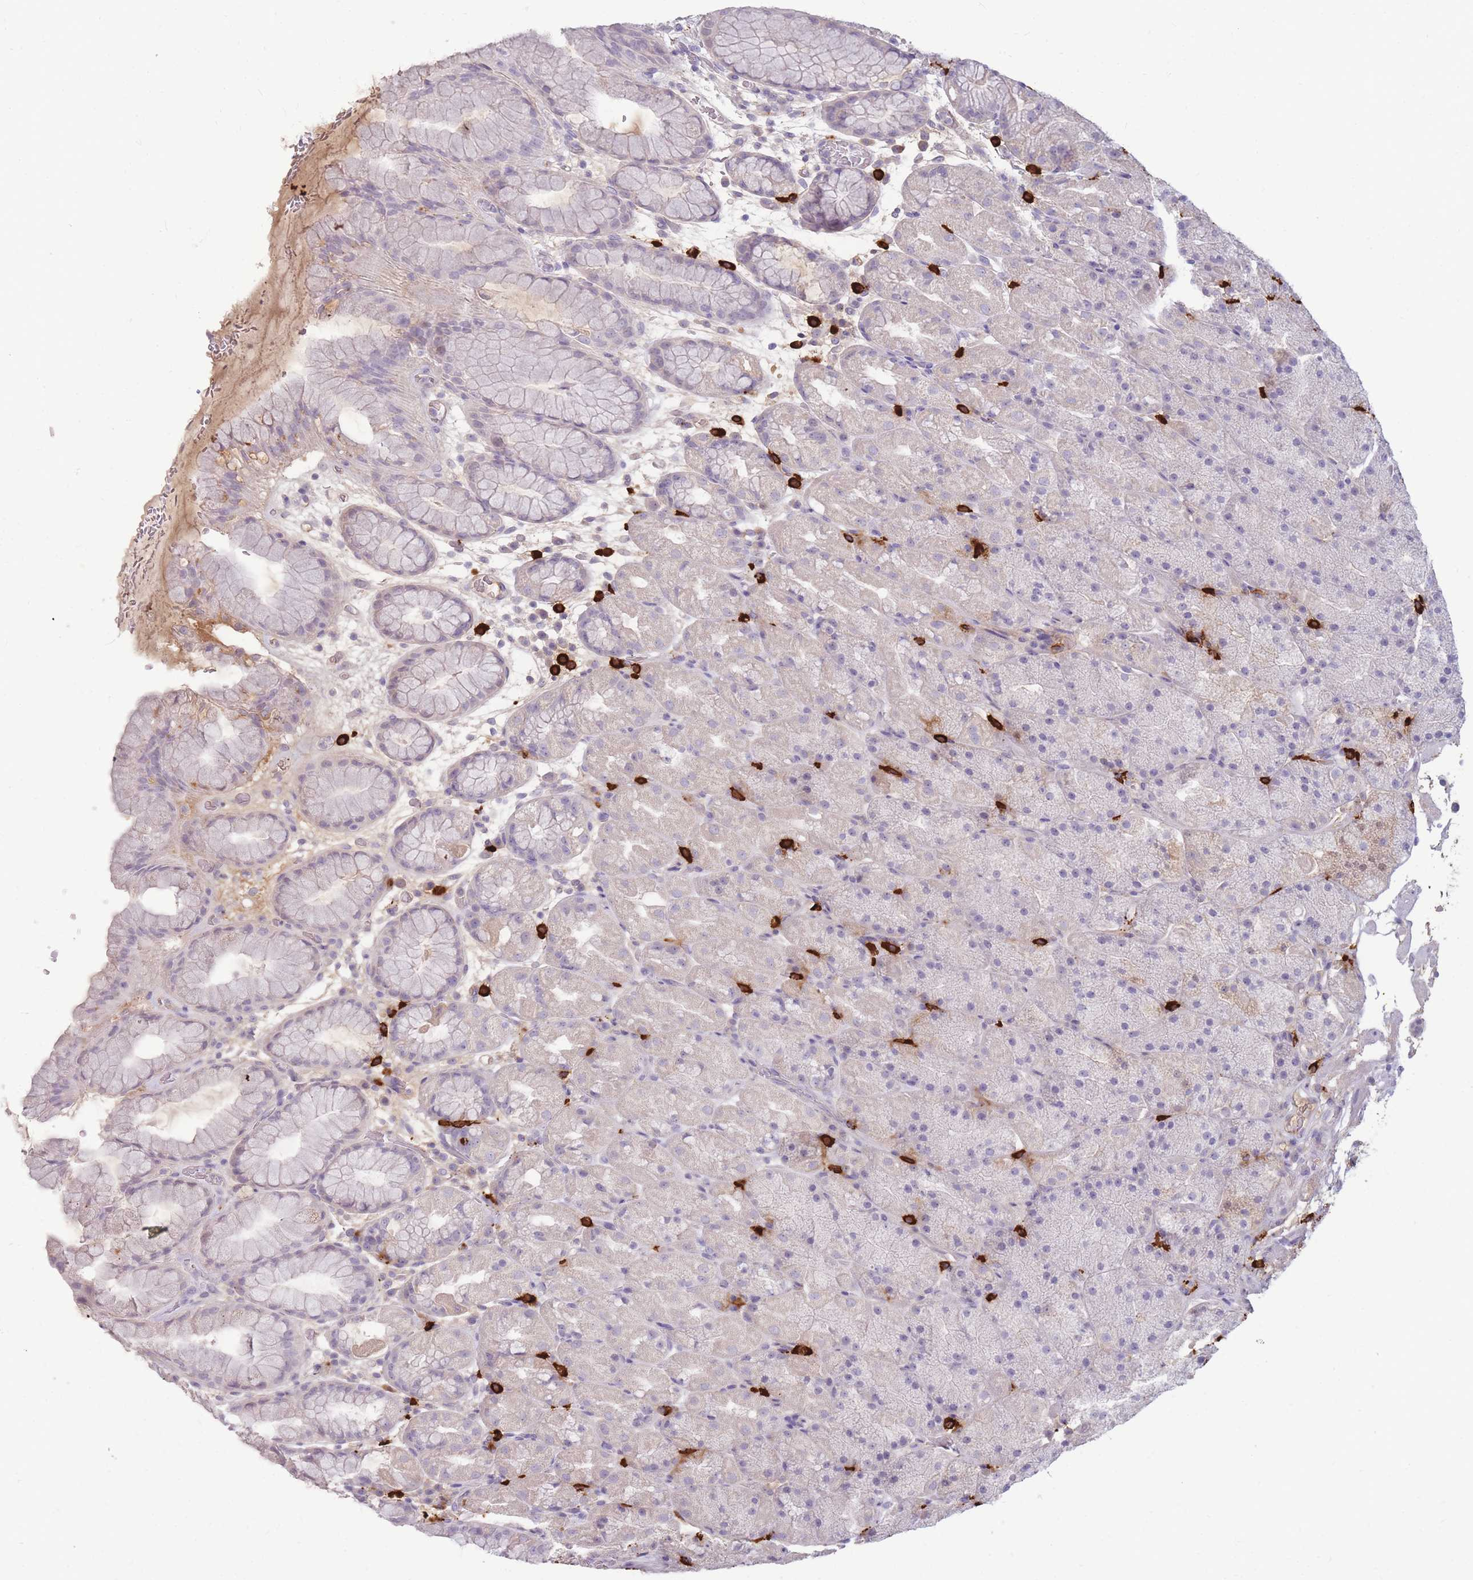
{"staining": {"intensity": "negative", "quantity": "none", "location": "none"}, "tissue": "stomach", "cell_type": "Glandular cells", "image_type": "normal", "snomed": [{"axis": "morphology", "description": "Normal tissue, NOS"}, {"axis": "topography", "description": "Stomach, upper"}, {"axis": "topography", "description": "Stomach, lower"}], "caption": "An image of human stomach is negative for staining in glandular cells. The staining is performed using DAB brown chromogen with nuclei counter-stained in using hematoxylin.", "gene": "TPSD1", "patient": {"sex": "male", "age": 67}}